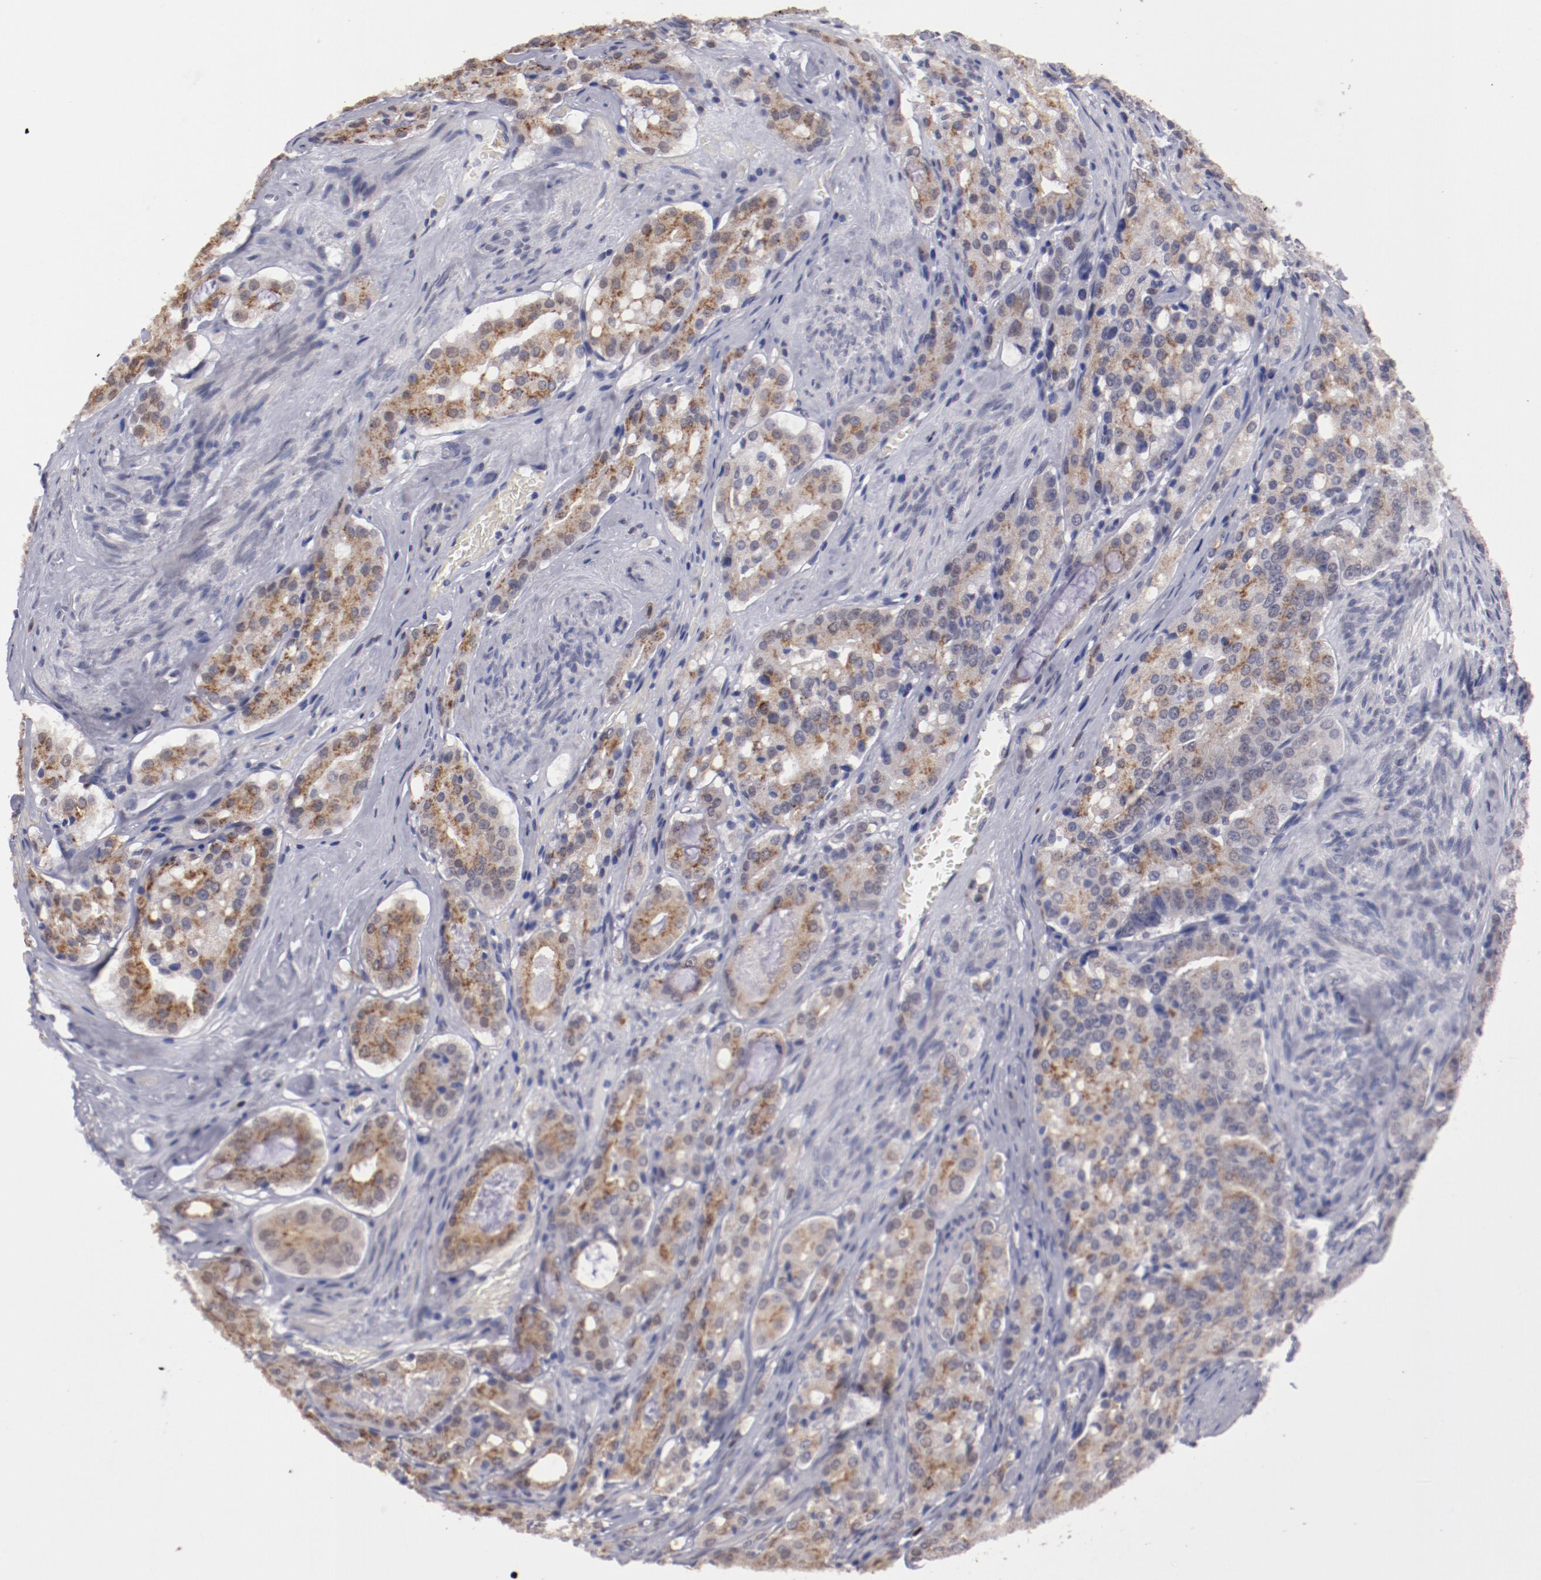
{"staining": {"intensity": "moderate", "quantity": ">75%", "location": "cytoplasmic/membranous"}, "tissue": "prostate cancer", "cell_type": "Tumor cells", "image_type": "cancer", "snomed": [{"axis": "morphology", "description": "Adenocarcinoma, Medium grade"}, {"axis": "topography", "description": "Prostate"}], "caption": "High-power microscopy captured an immunohistochemistry image of prostate cancer, revealing moderate cytoplasmic/membranous expression in approximately >75% of tumor cells.", "gene": "IRF4", "patient": {"sex": "male", "age": 72}}